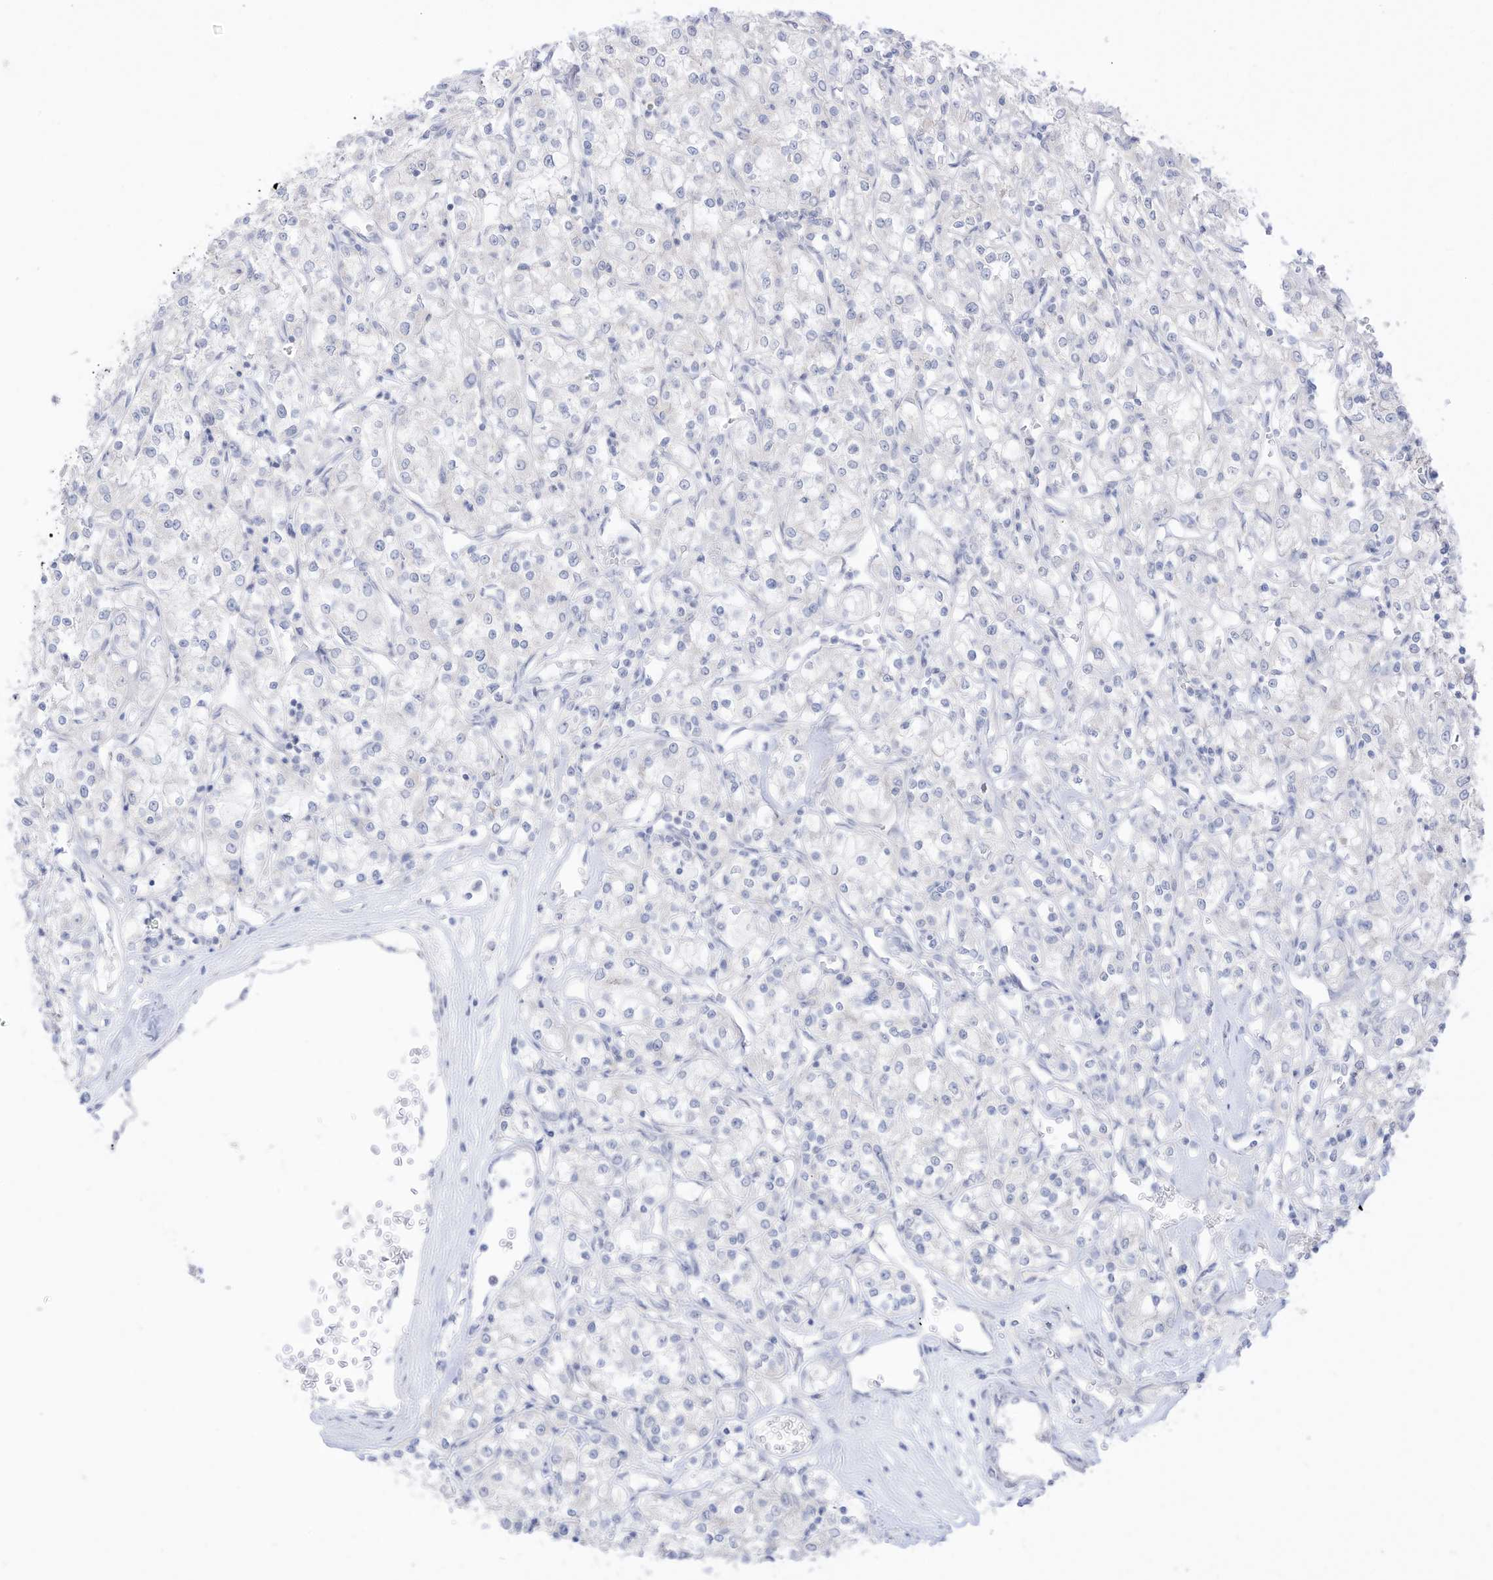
{"staining": {"intensity": "negative", "quantity": "none", "location": "none"}, "tissue": "renal cancer", "cell_type": "Tumor cells", "image_type": "cancer", "snomed": [{"axis": "morphology", "description": "Adenocarcinoma, NOS"}, {"axis": "topography", "description": "Kidney"}], "caption": "The micrograph reveals no significant expression in tumor cells of renal adenocarcinoma. The staining was performed using DAB (3,3'-diaminobenzidine) to visualize the protein expression in brown, while the nuclei were stained in blue with hematoxylin (Magnification: 20x).", "gene": "OGT", "patient": {"sex": "female", "age": 59}}